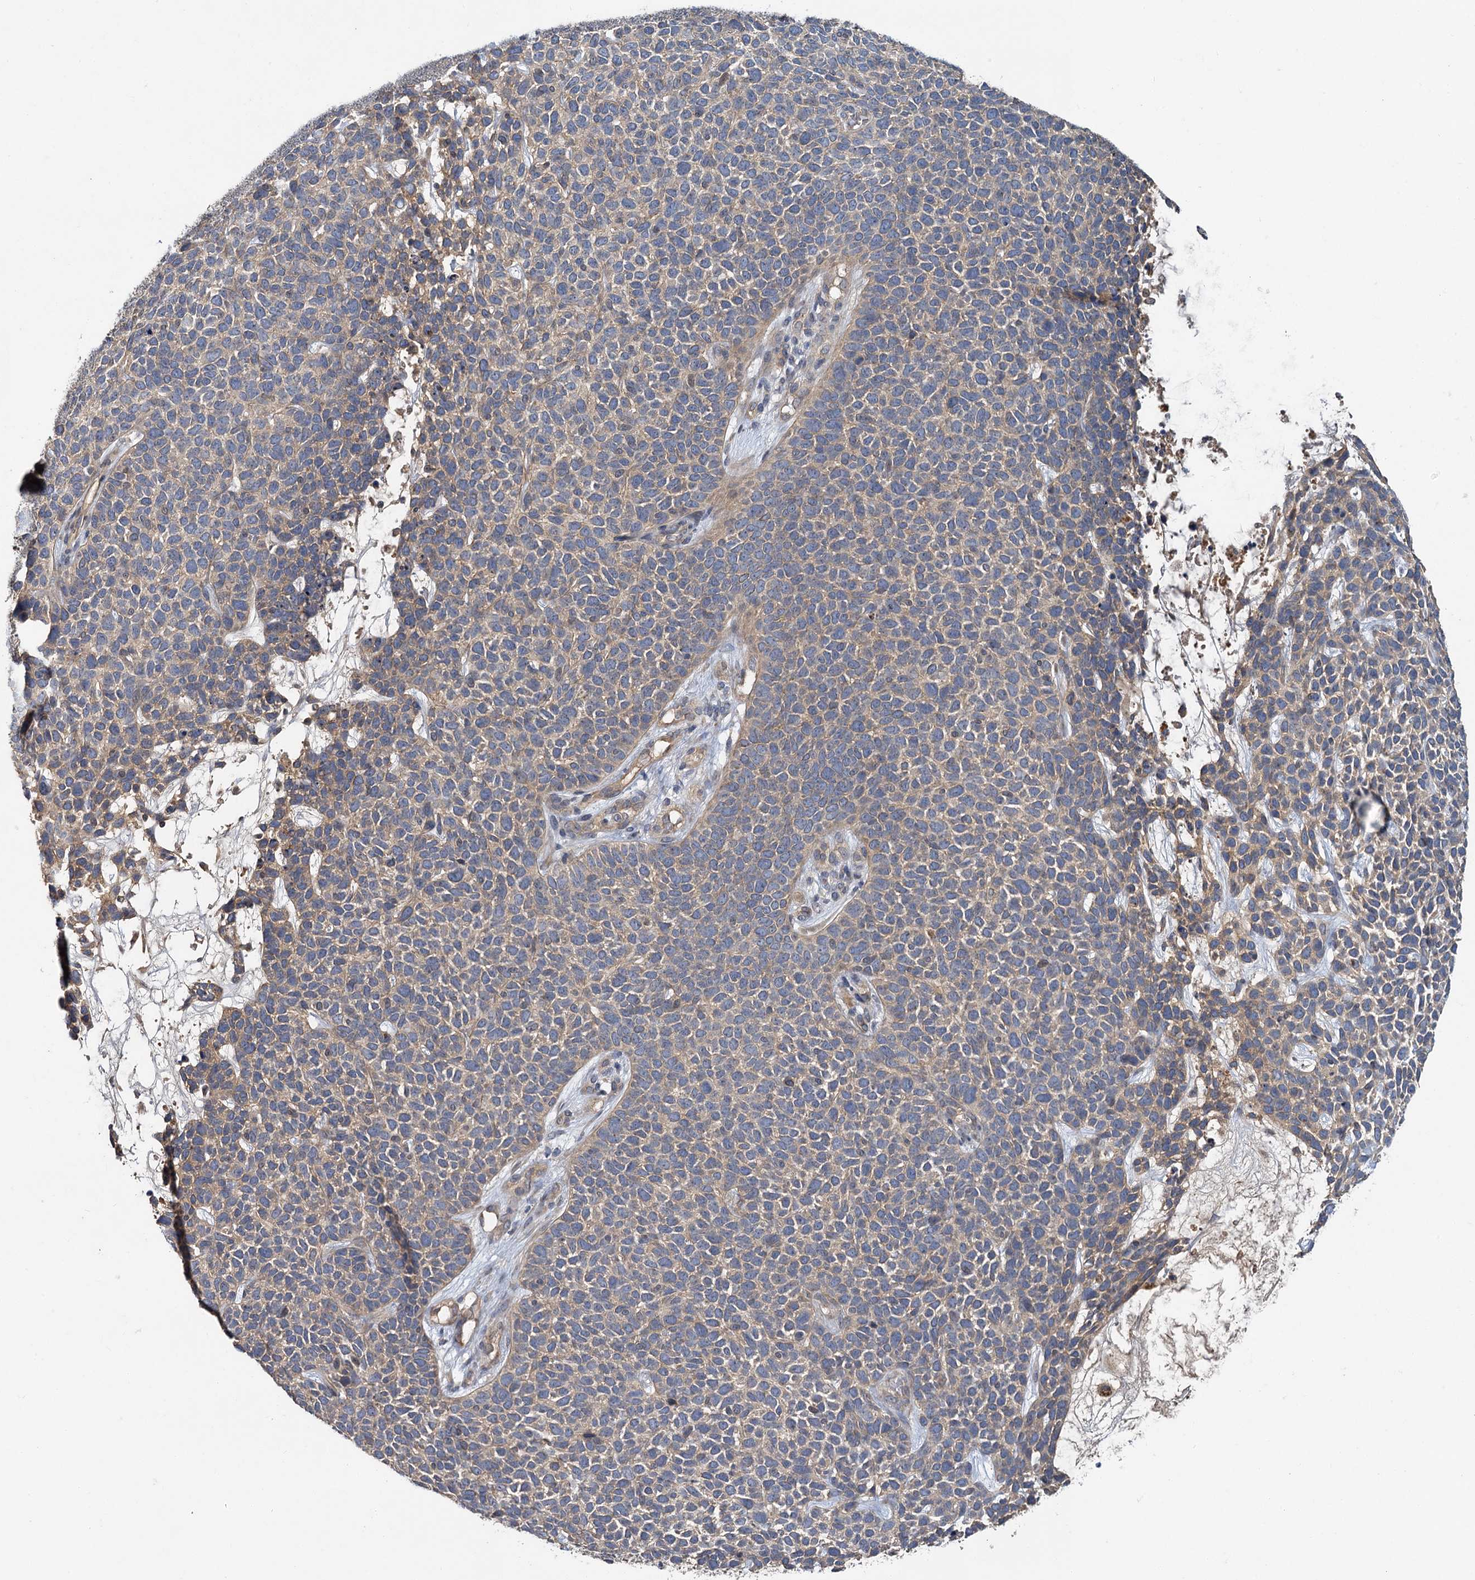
{"staining": {"intensity": "weak", "quantity": "<25%", "location": "cytoplasmic/membranous"}, "tissue": "skin cancer", "cell_type": "Tumor cells", "image_type": "cancer", "snomed": [{"axis": "morphology", "description": "Basal cell carcinoma"}, {"axis": "topography", "description": "Skin"}], "caption": "Immunohistochemical staining of human skin basal cell carcinoma shows no significant staining in tumor cells. (DAB immunohistochemistry, high magnification).", "gene": "ZNF324", "patient": {"sex": "female", "age": 84}}